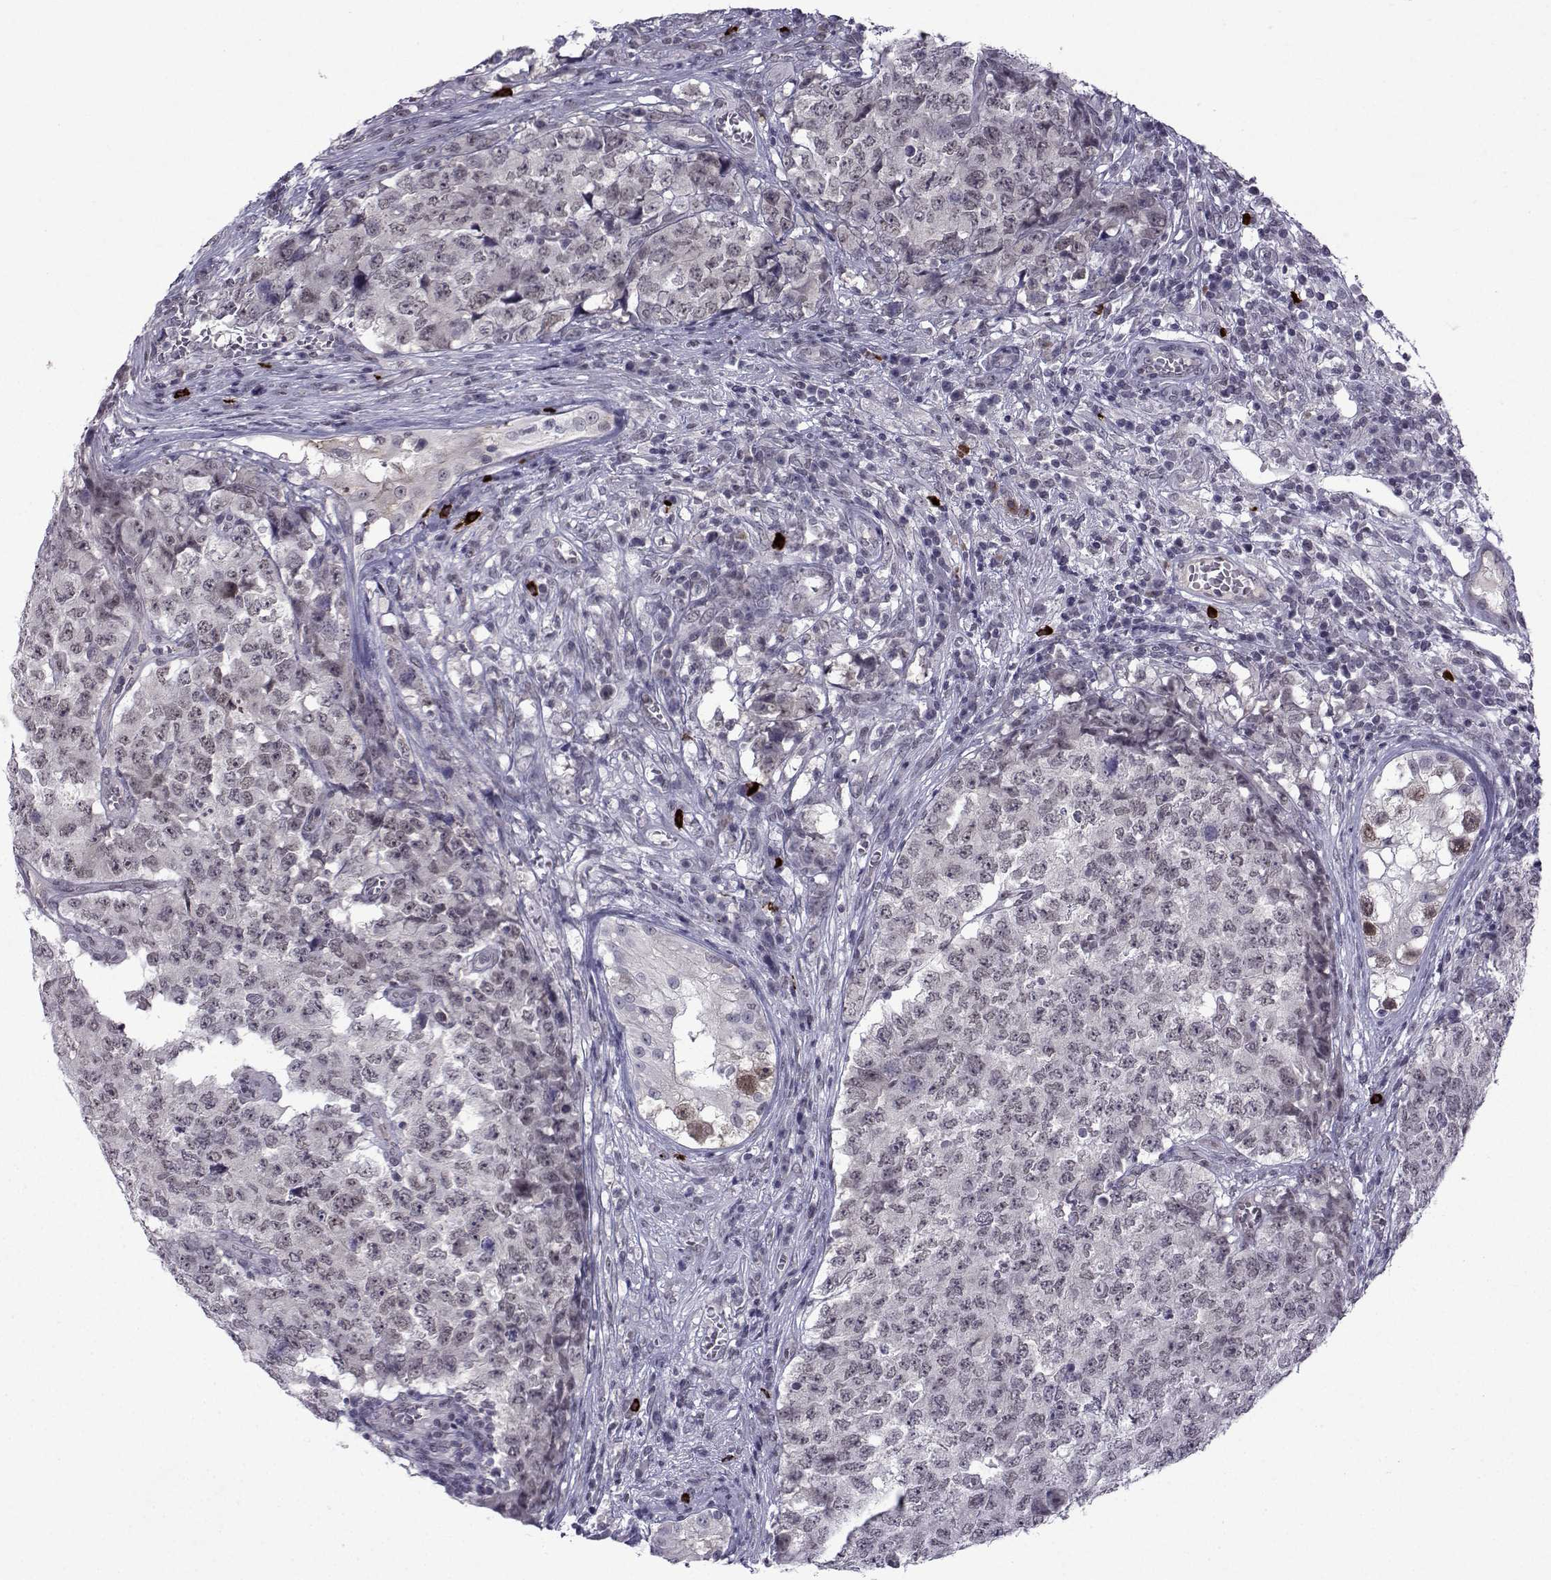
{"staining": {"intensity": "negative", "quantity": "none", "location": "none"}, "tissue": "testis cancer", "cell_type": "Tumor cells", "image_type": "cancer", "snomed": [{"axis": "morphology", "description": "Carcinoma, Embryonal, NOS"}, {"axis": "topography", "description": "Testis"}], "caption": "Immunohistochemistry of testis cancer displays no staining in tumor cells. (DAB (3,3'-diaminobenzidine) immunohistochemistry (IHC) visualized using brightfield microscopy, high magnification).", "gene": "RBM24", "patient": {"sex": "male", "age": 23}}